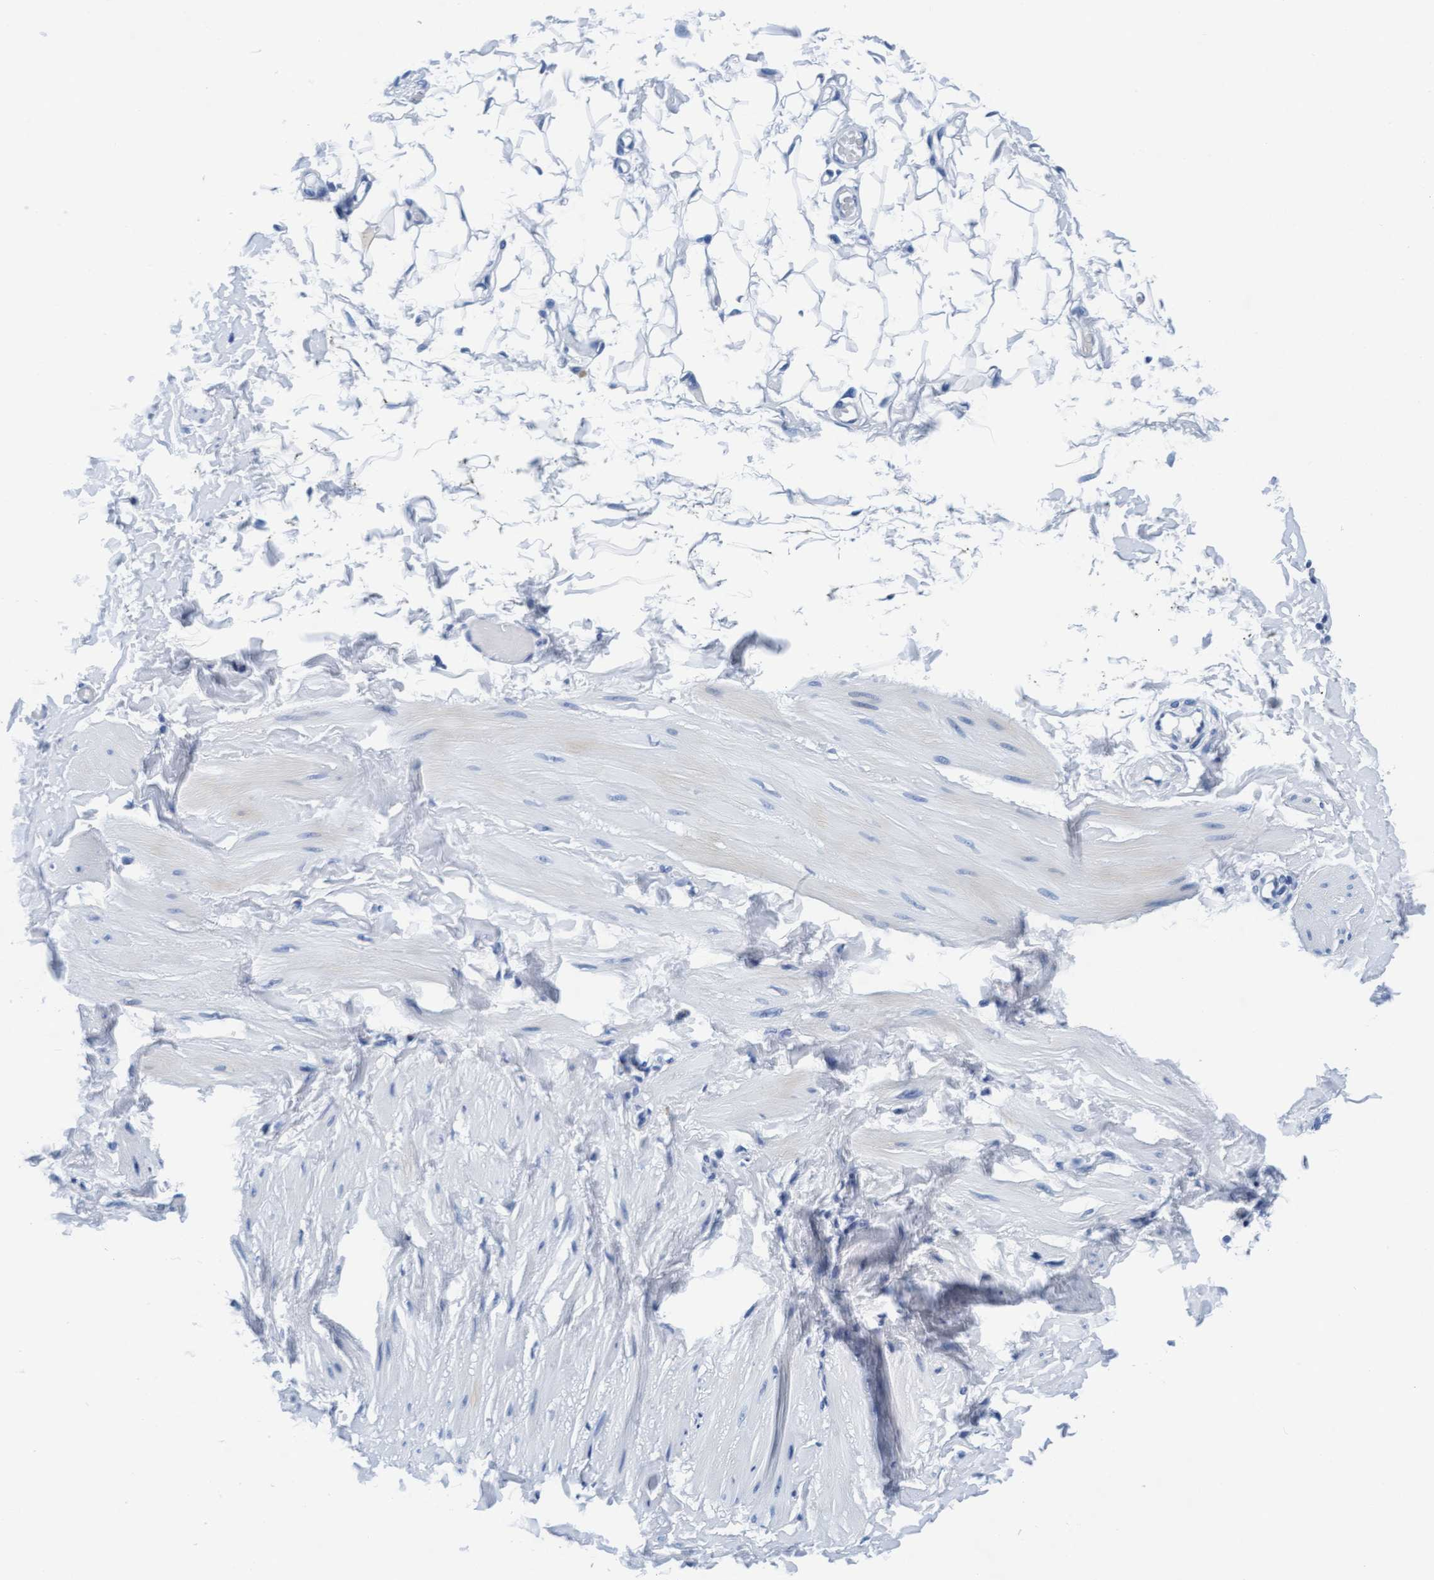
{"staining": {"intensity": "negative", "quantity": "none", "location": "none"}, "tissue": "adipose tissue", "cell_type": "Adipocytes", "image_type": "normal", "snomed": [{"axis": "morphology", "description": "Normal tissue, NOS"}, {"axis": "topography", "description": "Adipose tissue"}, {"axis": "topography", "description": "Vascular tissue"}, {"axis": "topography", "description": "Peripheral nerve tissue"}], "caption": "DAB immunohistochemical staining of normal adipose tissue exhibits no significant staining in adipocytes. (Stains: DAB (3,3'-diaminobenzidine) immunohistochemistry with hematoxylin counter stain, Microscopy: brightfield microscopy at high magnification).", "gene": "ARSG", "patient": {"sex": "male", "age": 25}}